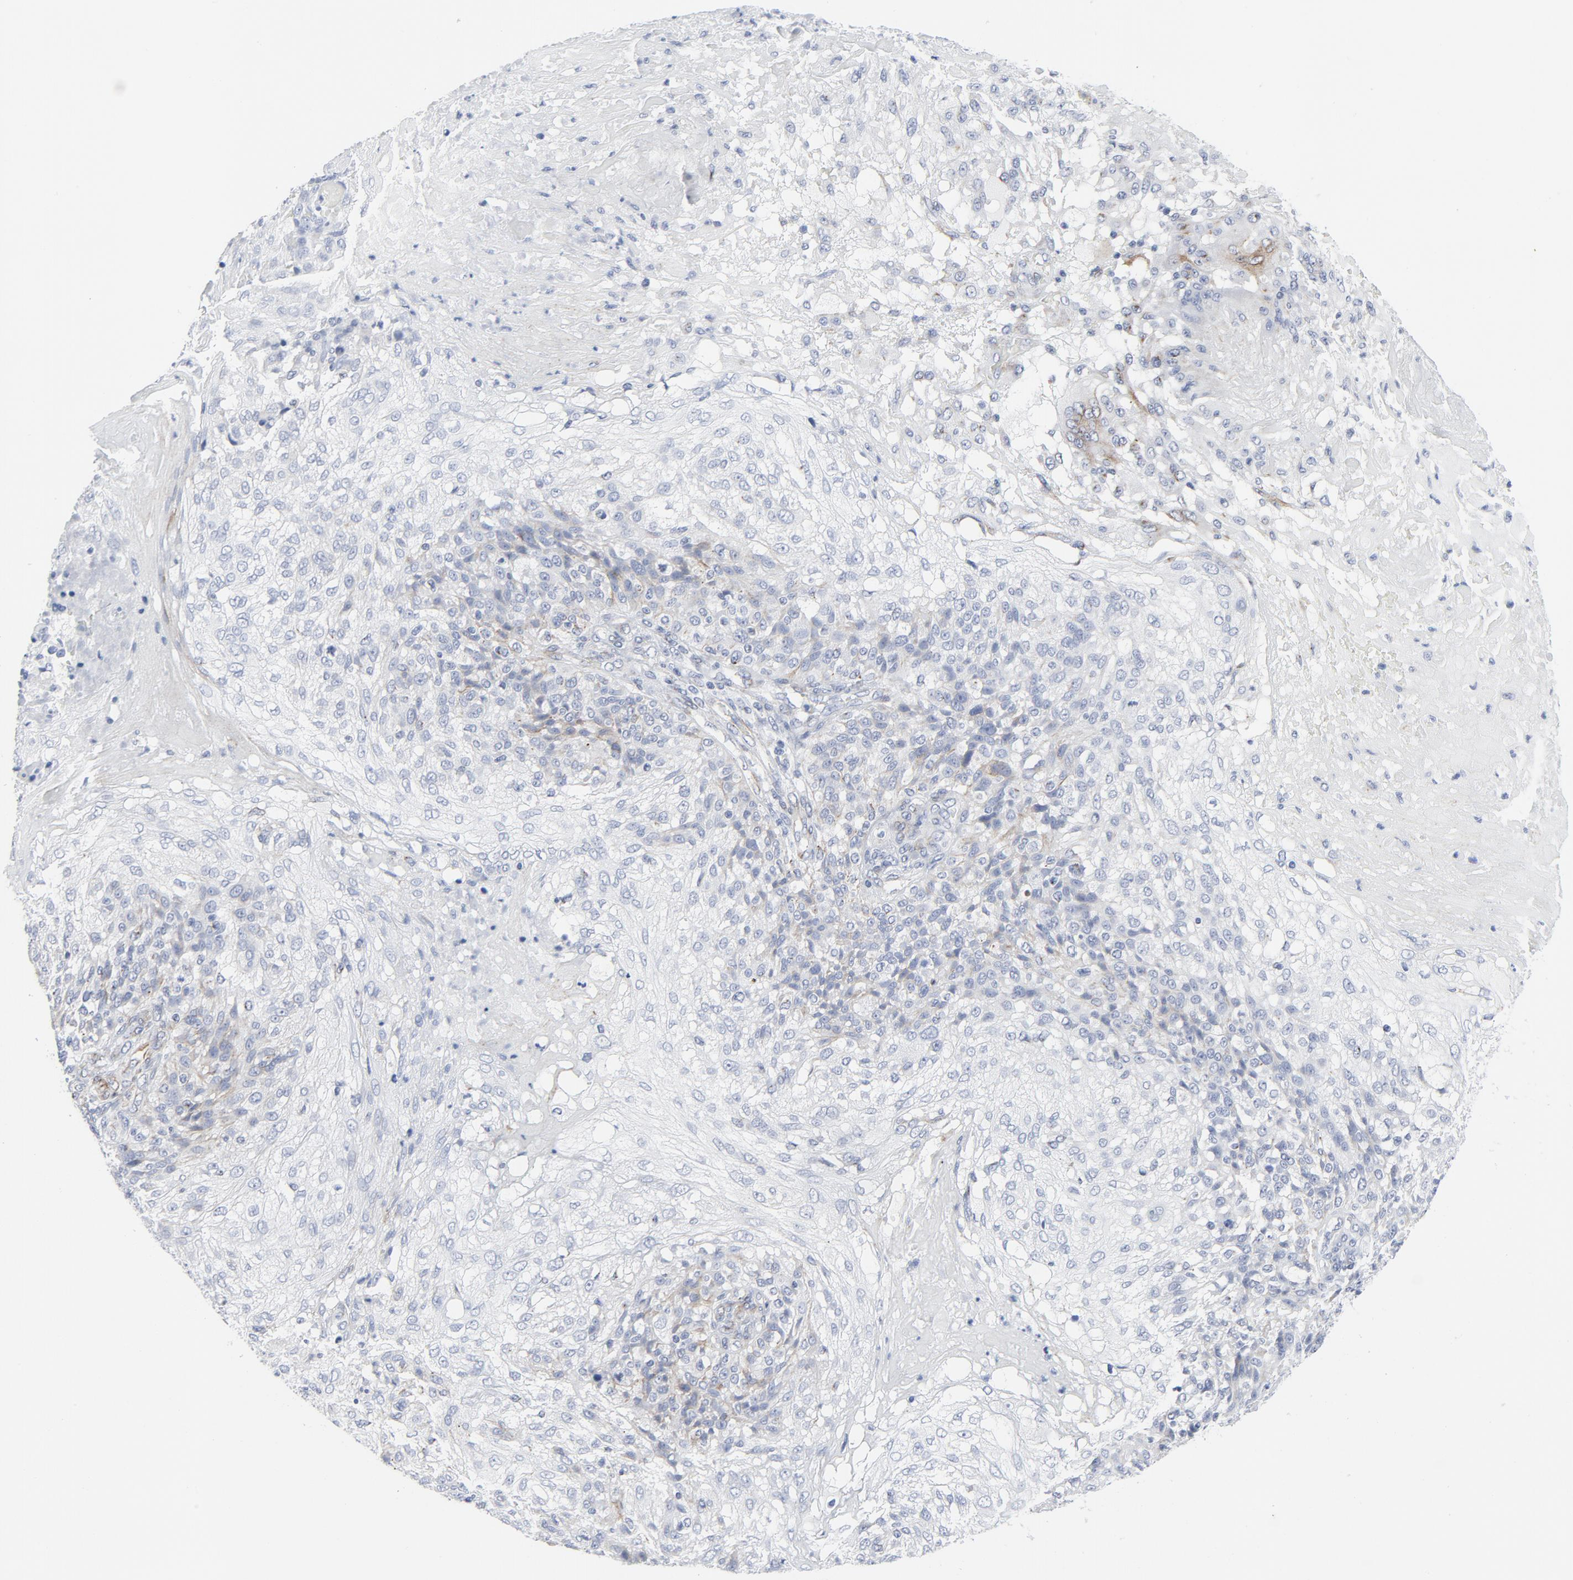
{"staining": {"intensity": "negative", "quantity": "none", "location": "none"}, "tissue": "skin cancer", "cell_type": "Tumor cells", "image_type": "cancer", "snomed": [{"axis": "morphology", "description": "Normal tissue, NOS"}, {"axis": "morphology", "description": "Squamous cell carcinoma, NOS"}, {"axis": "topography", "description": "Skin"}], "caption": "This photomicrograph is of skin squamous cell carcinoma stained with immunohistochemistry to label a protein in brown with the nuclei are counter-stained blue. There is no positivity in tumor cells. (Brightfield microscopy of DAB (3,3'-diaminobenzidine) IHC at high magnification).", "gene": "TUBB1", "patient": {"sex": "female", "age": 83}}